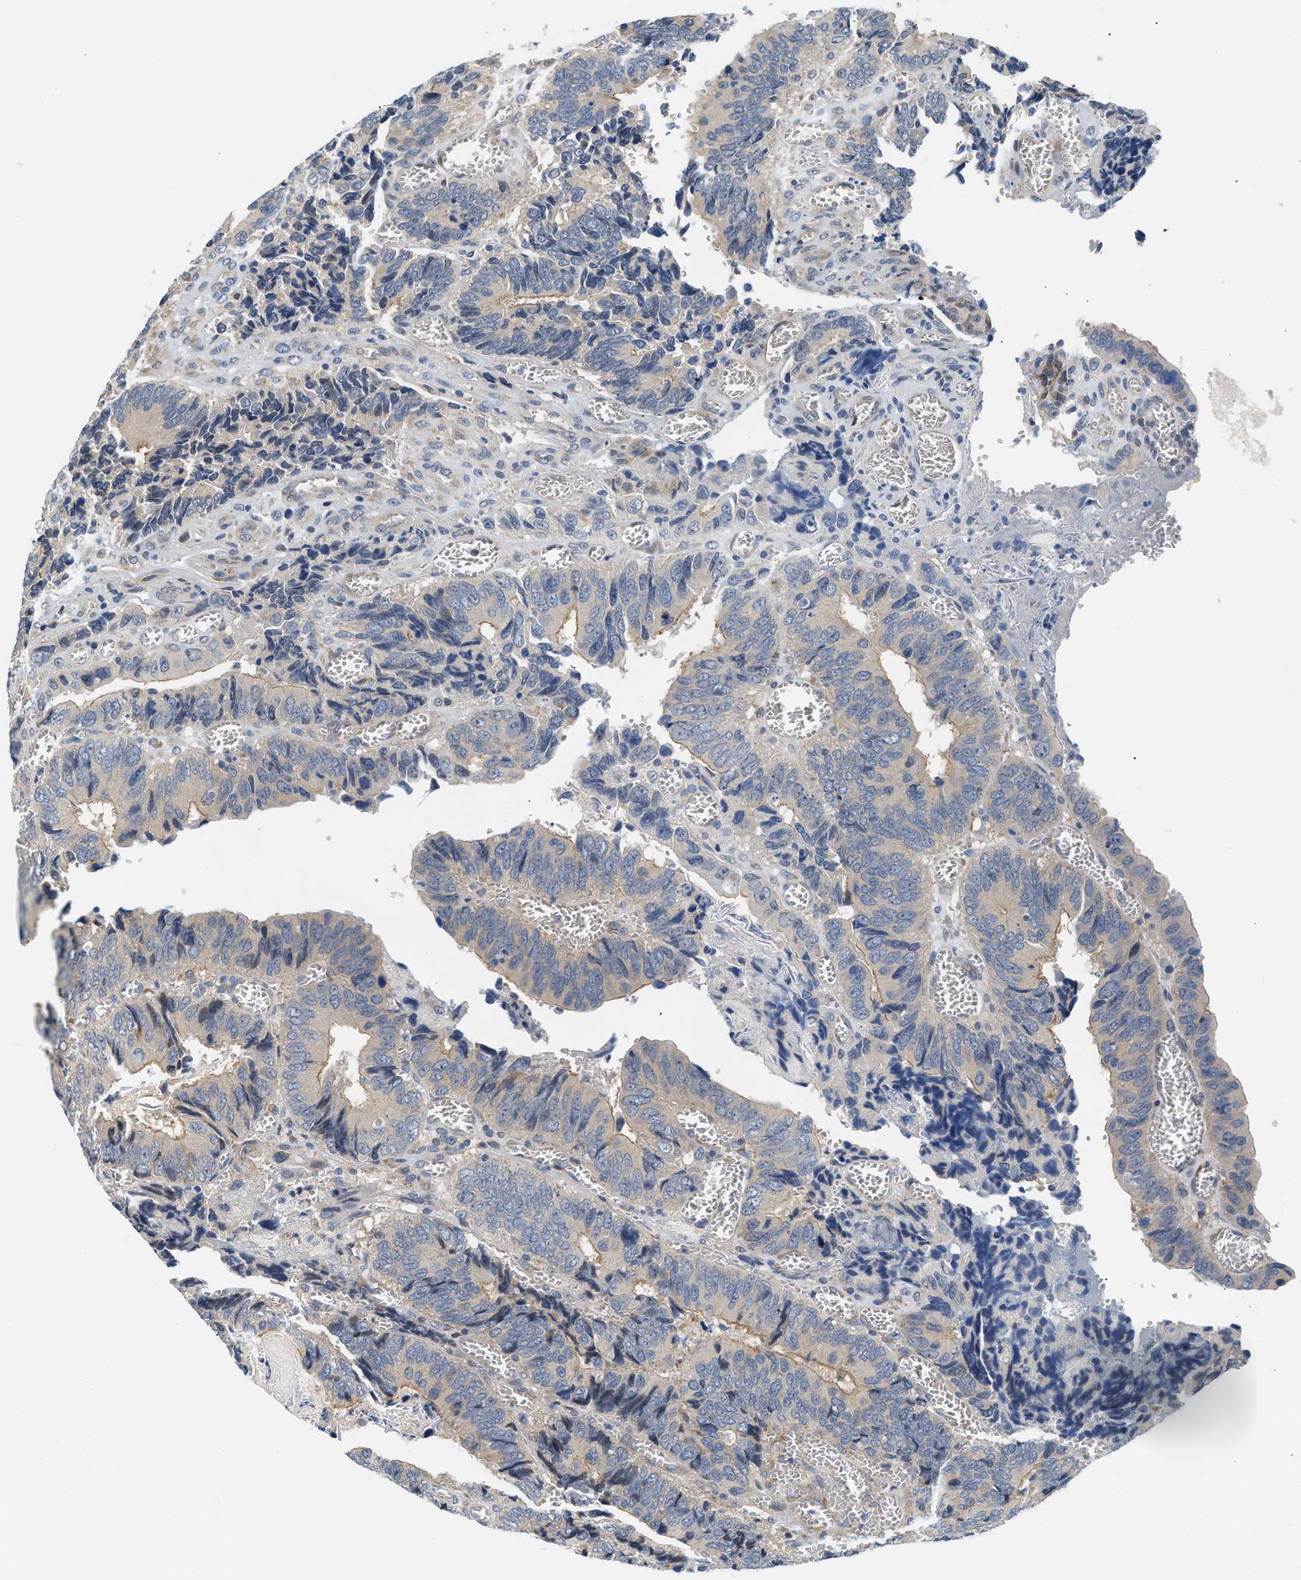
{"staining": {"intensity": "moderate", "quantity": "<25%", "location": "cytoplasmic/membranous"}, "tissue": "colorectal cancer", "cell_type": "Tumor cells", "image_type": "cancer", "snomed": [{"axis": "morphology", "description": "Adenocarcinoma, NOS"}, {"axis": "topography", "description": "Colon"}], "caption": "Protein expression analysis of human colorectal cancer reveals moderate cytoplasmic/membranous staining in about <25% of tumor cells. (Brightfield microscopy of DAB IHC at high magnification).", "gene": "TNIP2", "patient": {"sex": "male", "age": 72}}